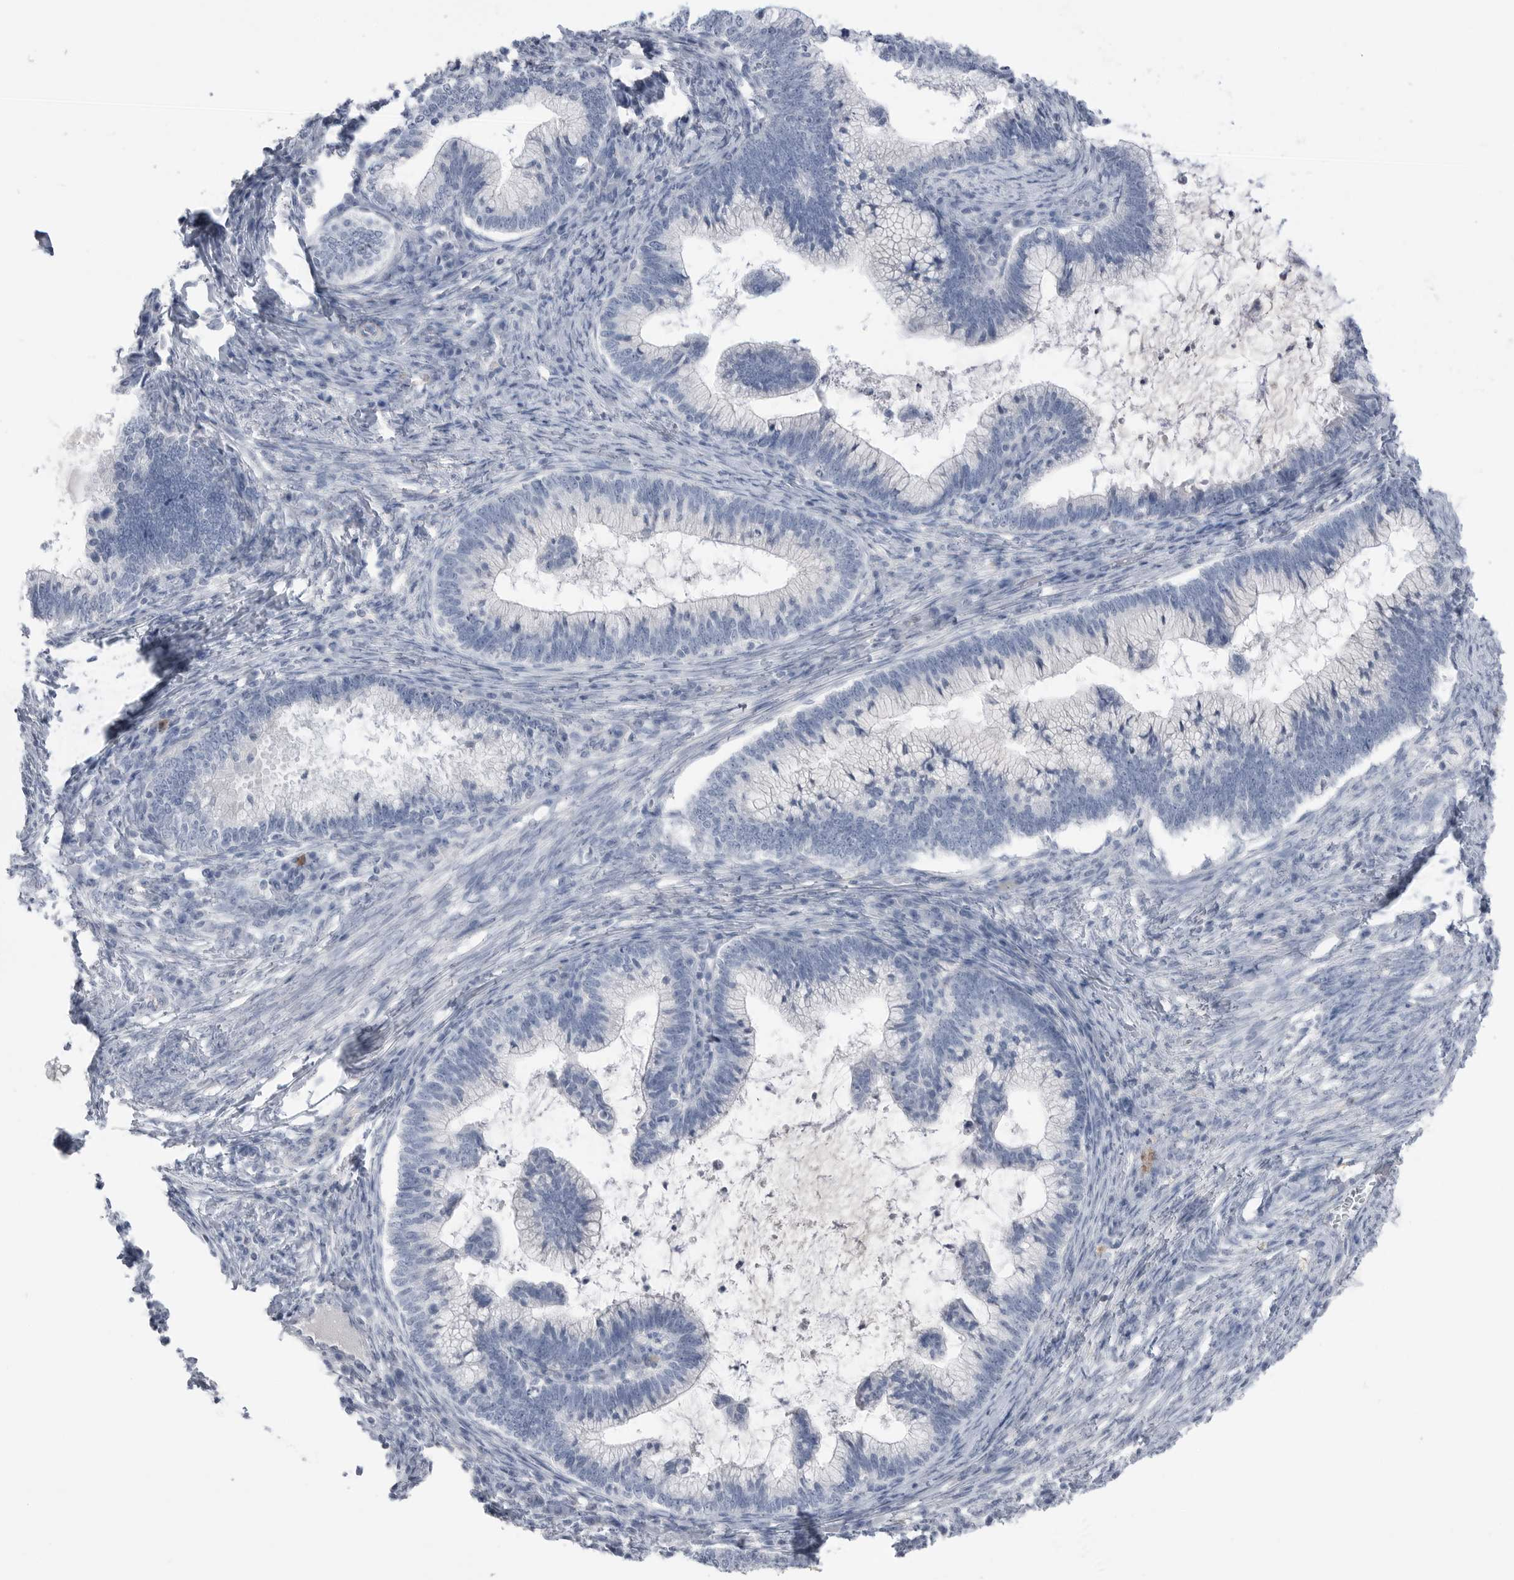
{"staining": {"intensity": "negative", "quantity": "none", "location": "none"}, "tissue": "cervical cancer", "cell_type": "Tumor cells", "image_type": "cancer", "snomed": [{"axis": "morphology", "description": "Adenocarcinoma, NOS"}, {"axis": "topography", "description": "Cervix"}], "caption": "Cervical cancer (adenocarcinoma) stained for a protein using immunohistochemistry displays no expression tumor cells.", "gene": "ABHD12", "patient": {"sex": "female", "age": 36}}